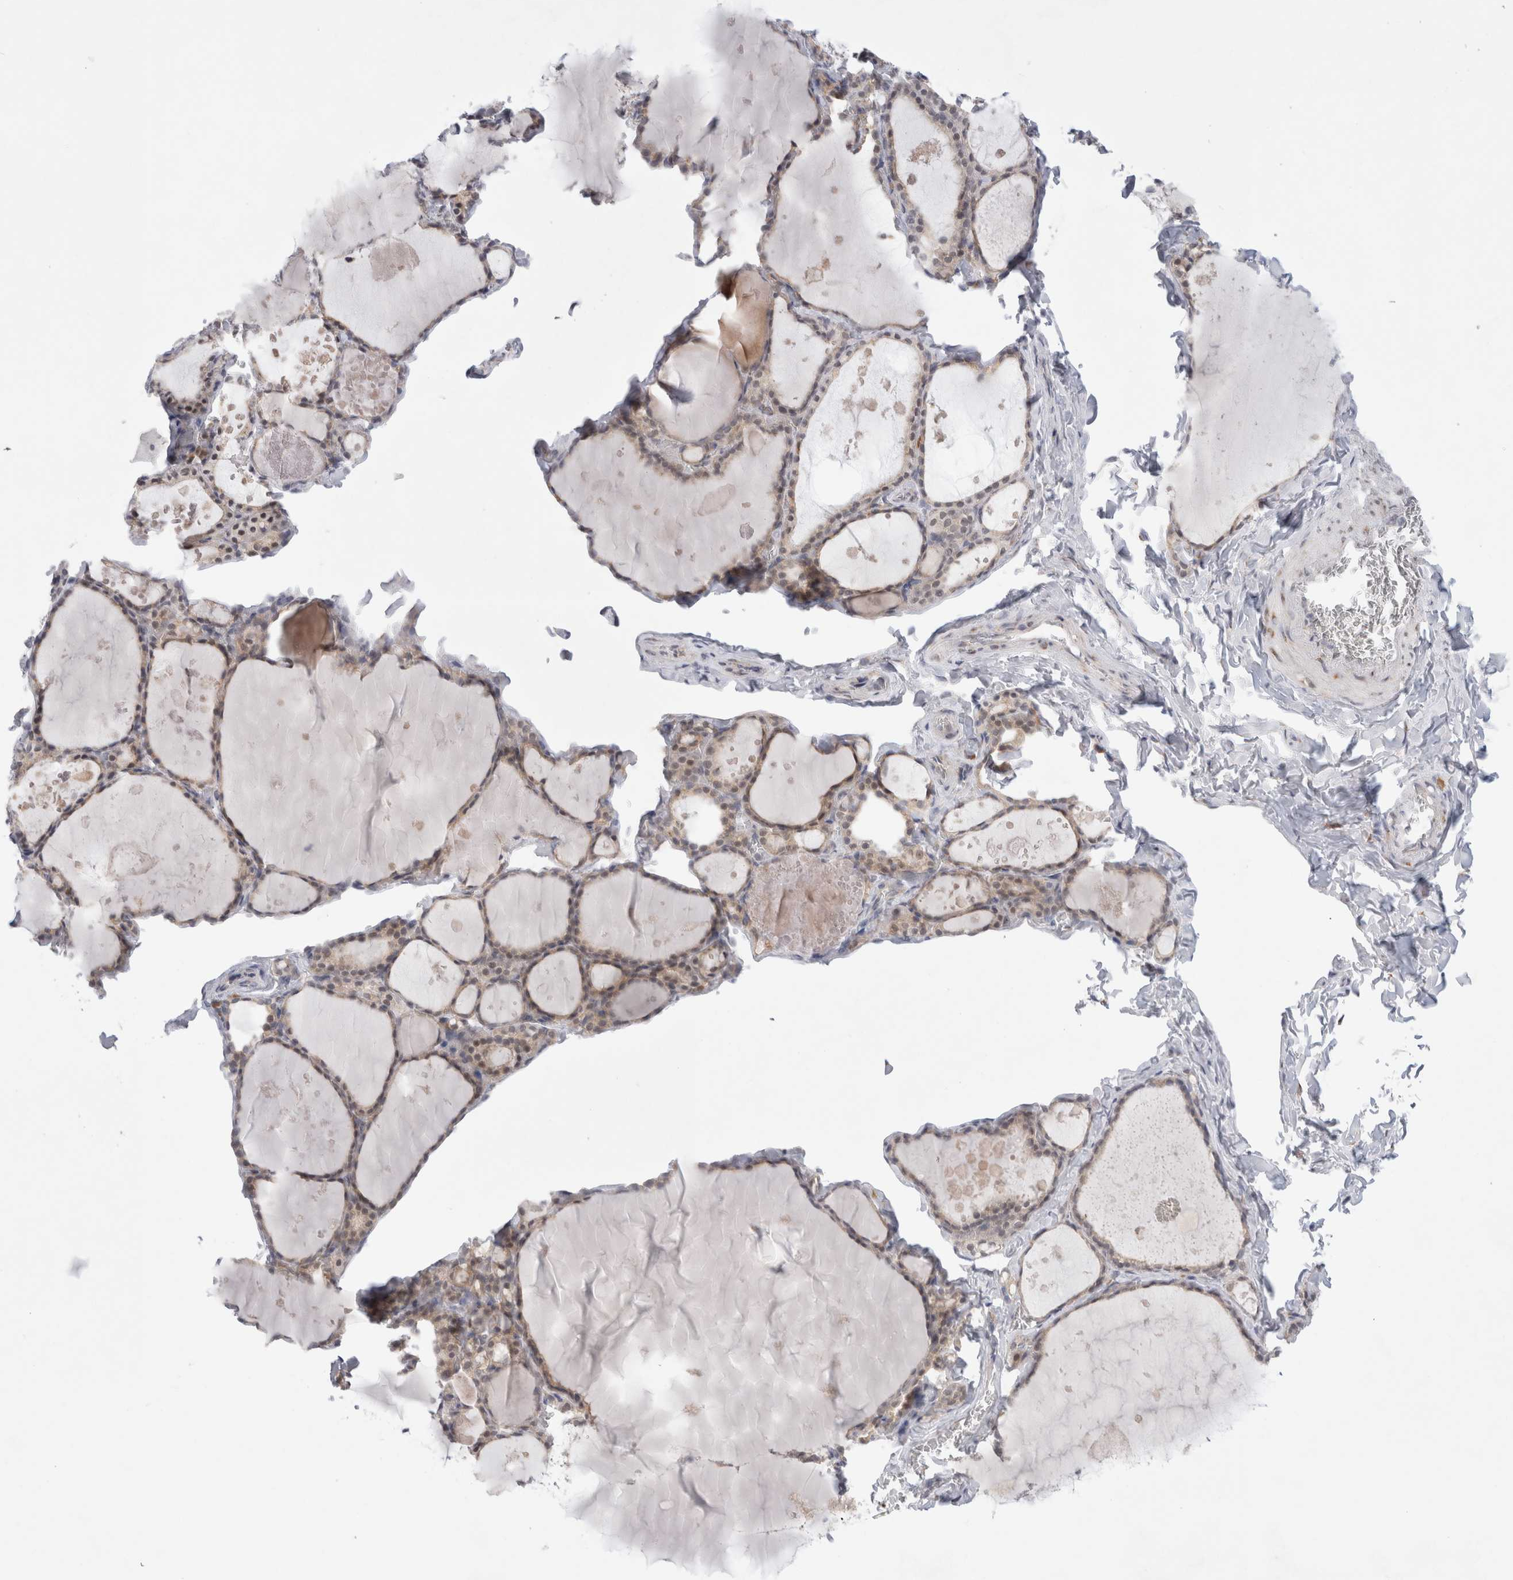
{"staining": {"intensity": "weak", "quantity": "25%-75%", "location": "cytoplasmic/membranous,nuclear"}, "tissue": "thyroid gland", "cell_type": "Glandular cells", "image_type": "normal", "snomed": [{"axis": "morphology", "description": "Normal tissue, NOS"}, {"axis": "topography", "description": "Thyroid gland"}], "caption": "Protein staining by immunohistochemistry reveals weak cytoplasmic/membranous,nuclear staining in about 25%-75% of glandular cells in benign thyroid gland. Nuclei are stained in blue.", "gene": "TRMT1L", "patient": {"sex": "male", "age": 56}}